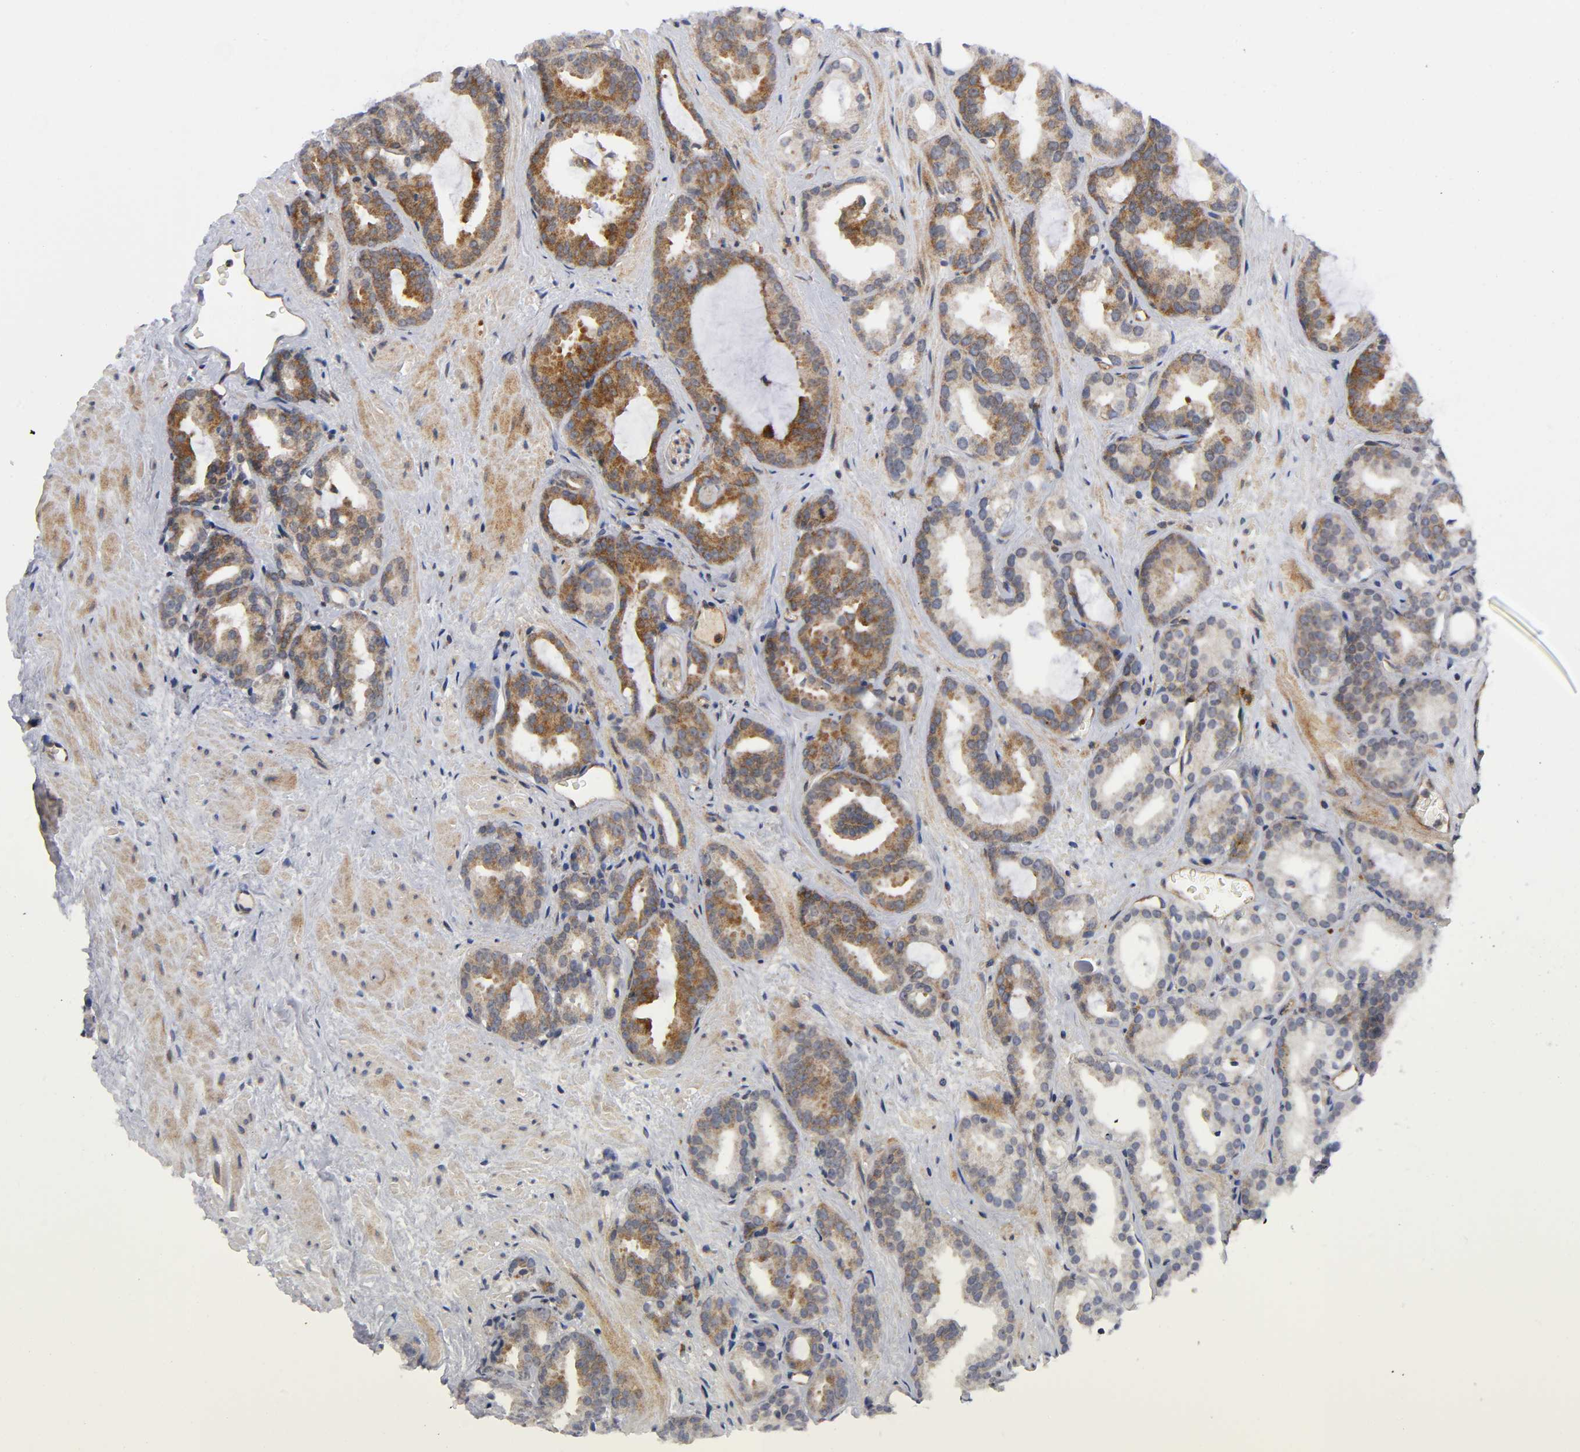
{"staining": {"intensity": "moderate", "quantity": ">75%", "location": "cytoplasmic/membranous"}, "tissue": "prostate cancer", "cell_type": "Tumor cells", "image_type": "cancer", "snomed": [{"axis": "morphology", "description": "Adenocarcinoma, Low grade"}, {"axis": "topography", "description": "Prostate"}], "caption": "Adenocarcinoma (low-grade) (prostate) stained with a protein marker demonstrates moderate staining in tumor cells.", "gene": "EIF5", "patient": {"sex": "male", "age": 63}}